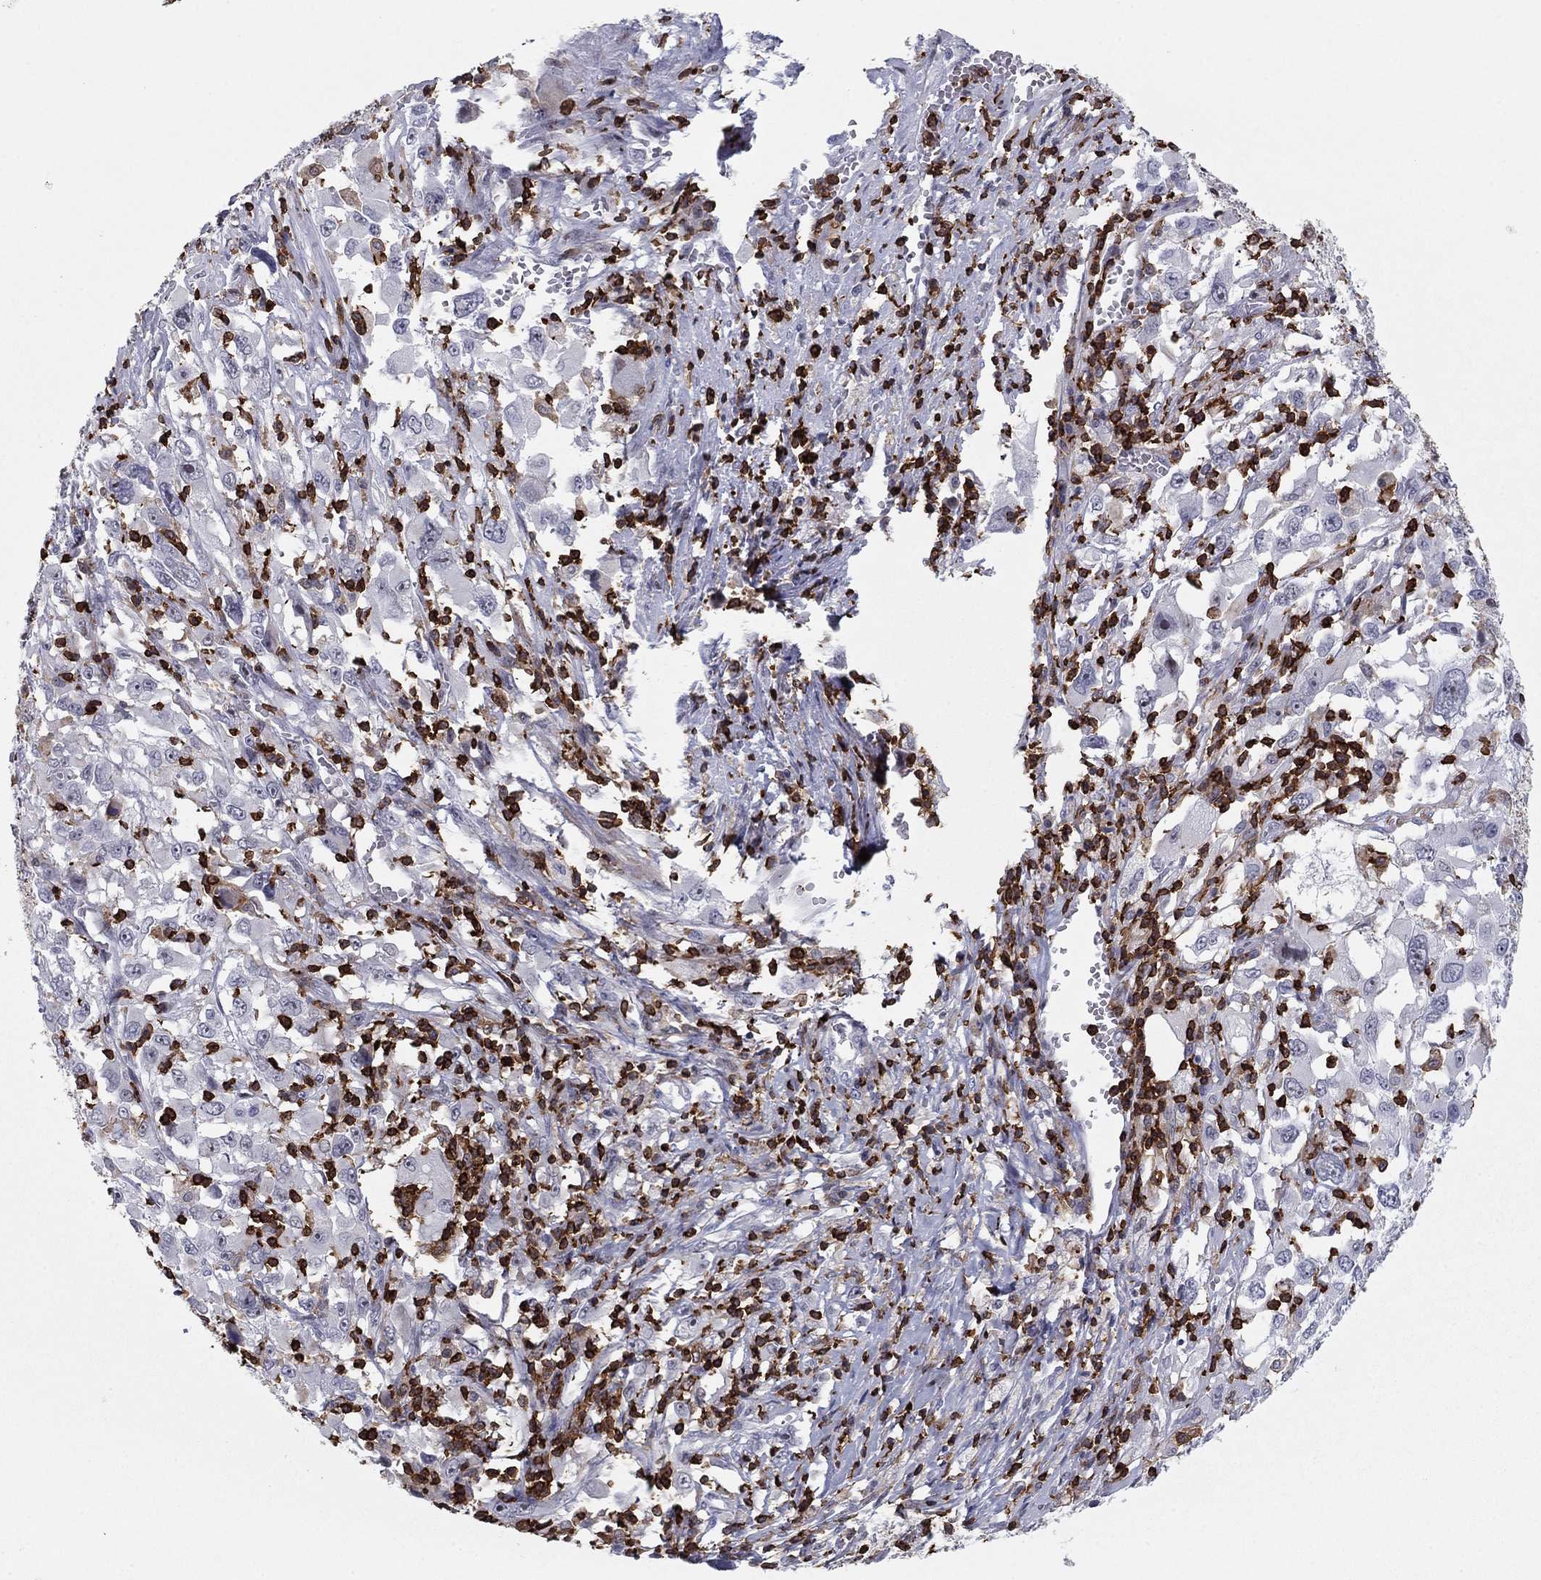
{"staining": {"intensity": "negative", "quantity": "none", "location": "none"}, "tissue": "melanoma", "cell_type": "Tumor cells", "image_type": "cancer", "snomed": [{"axis": "morphology", "description": "Malignant melanoma, Metastatic site"}, {"axis": "topography", "description": "Soft tissue"}], "caption": "Immunohistochemical staining of melanoma exhibits no significant staining in tumor cells.", "gene": "ARHGAP27", "patient": {"sex": "male", "age": 50}}